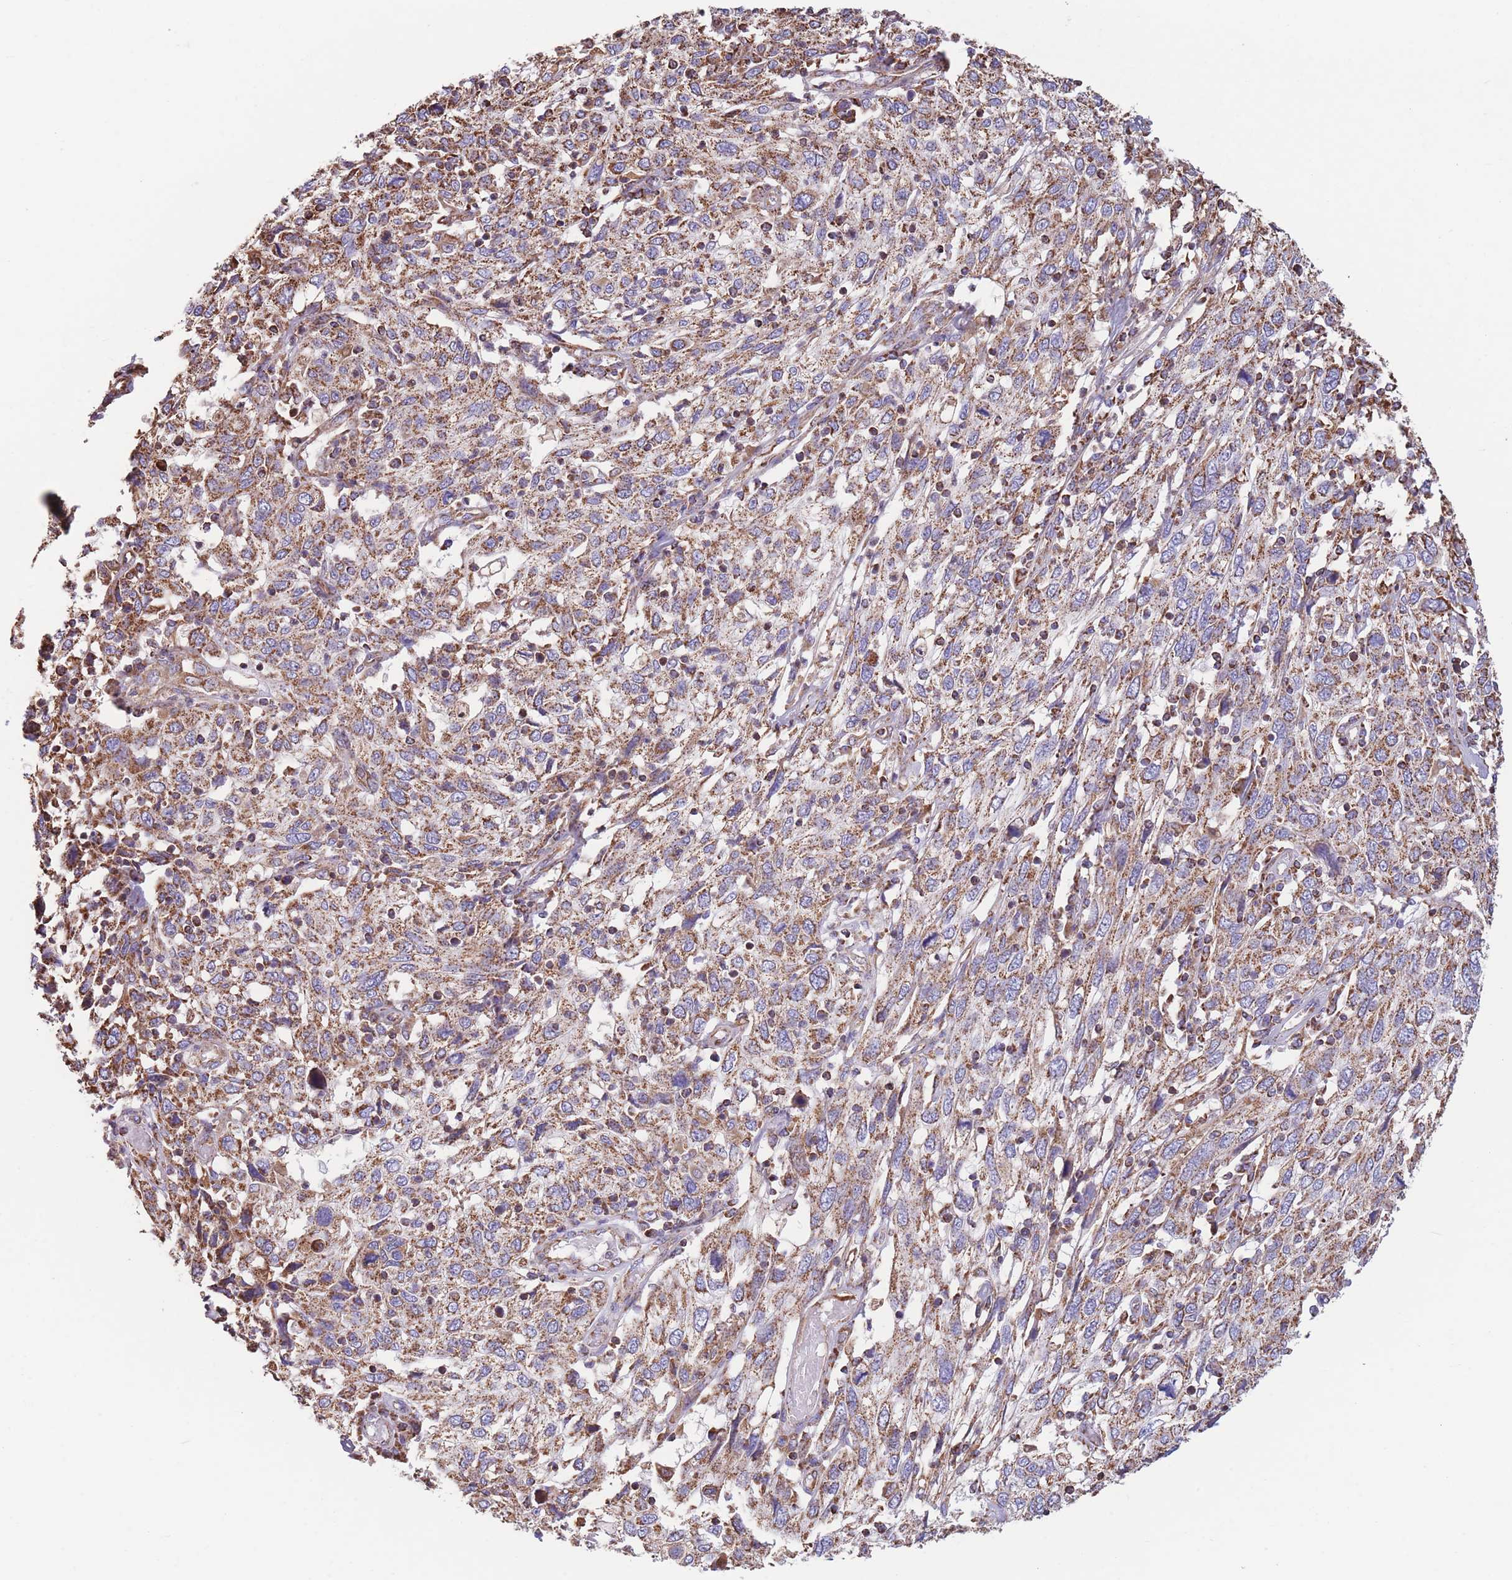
{"staining": {"intensity": "moderate", "quantity": ">75%", "location": "cytoplasmic/membranous"}, "tissue": "cervical cancer", "cell_type": "Tumor cells", "image_type": "cancer", "snomed": [{"axis": "morphology", "description": "Squamous cell carcinoma, NOS"}, {"axis": "topography", "description": "Cervix"}], "caption": "This is an image of immunohistochemistry staining of squamous cell carcinoma (cervical), which shows moderate positivity in the cytoplasmic/membranous of tumor cells.", "gene": "FKBP8", "patient": {"sex": "female", "age": 46}}